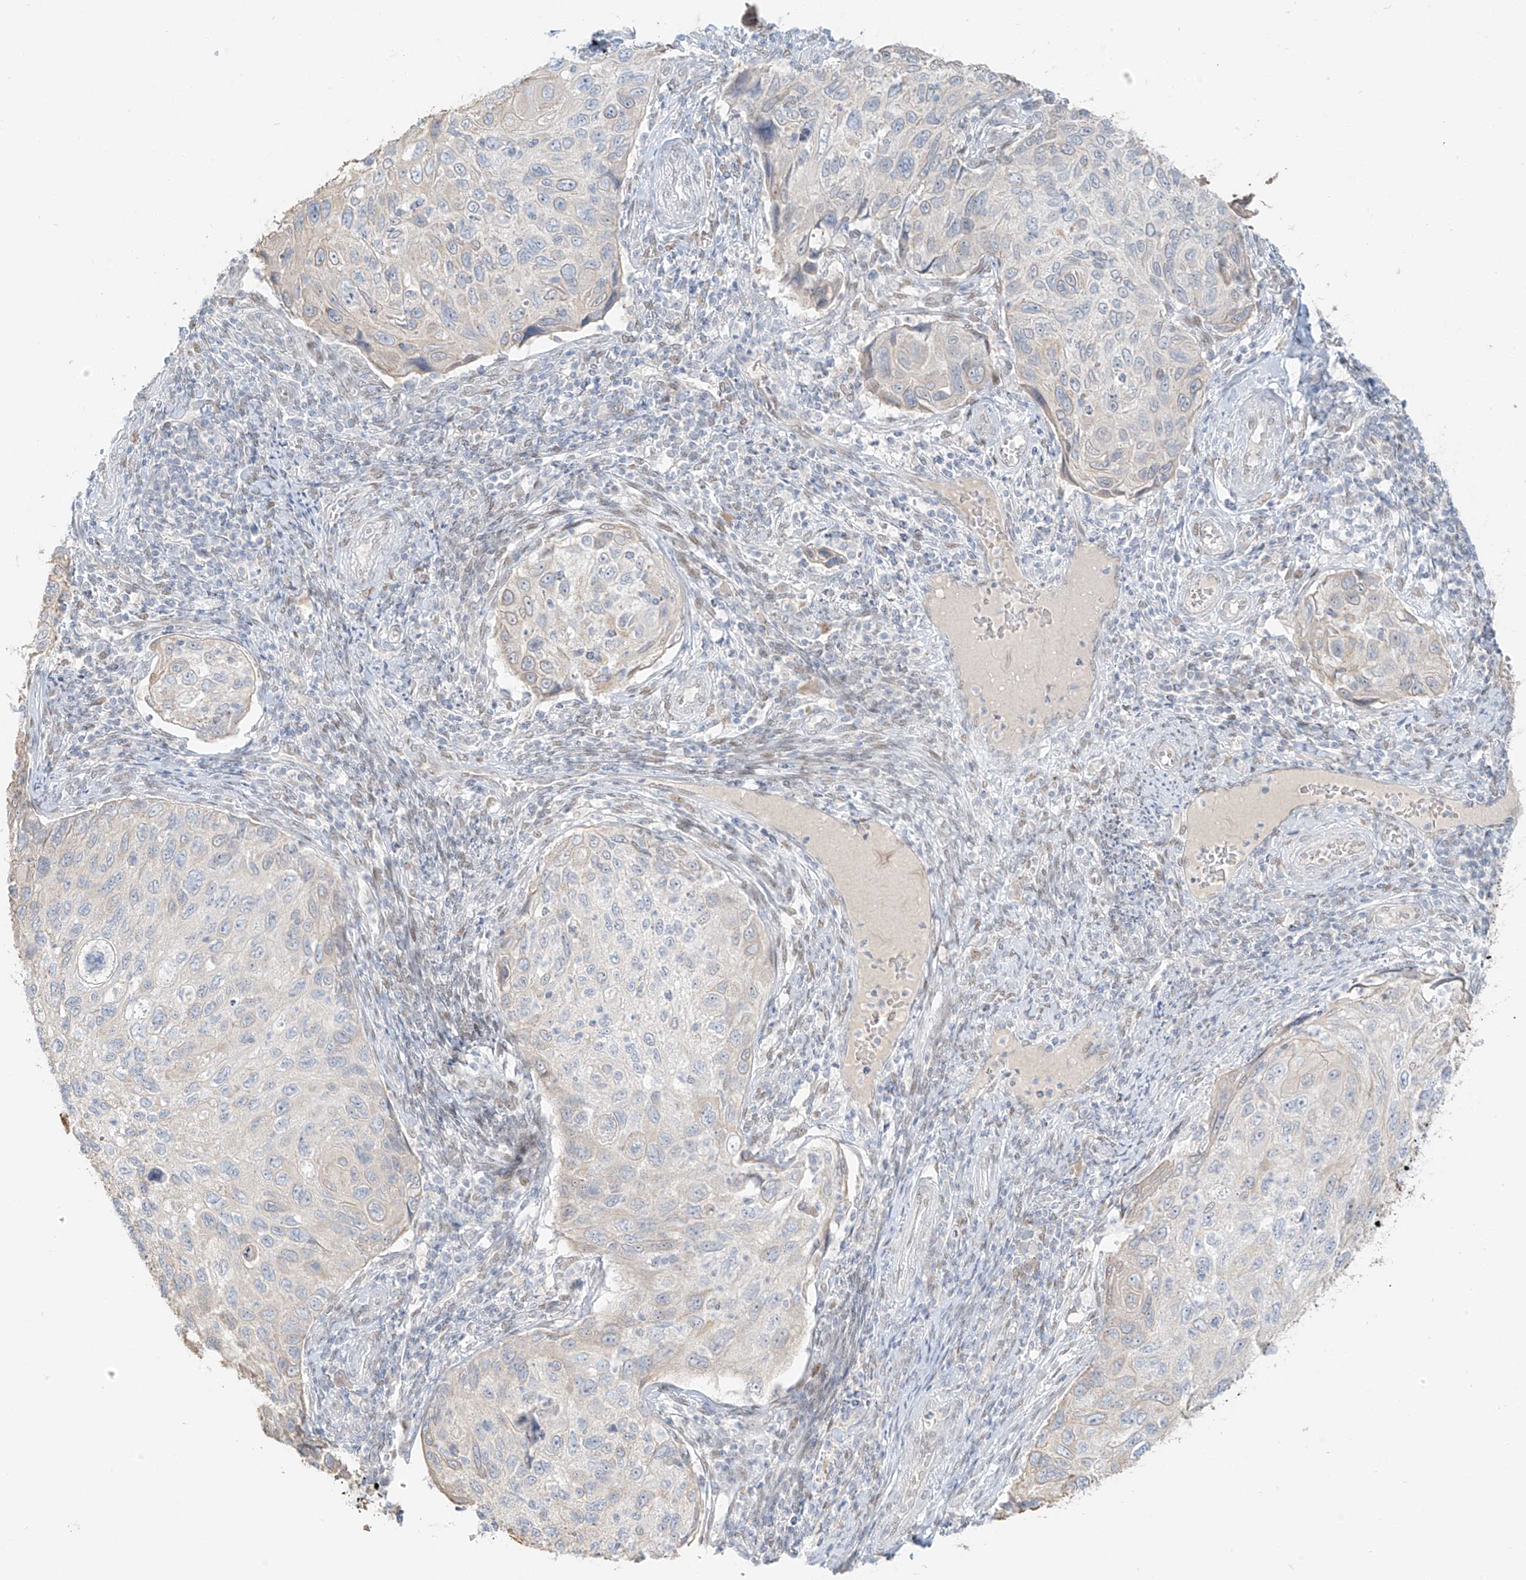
{"staining": {"intensity": "negative", "quantity": "none", "location": "none"}, "tissue": "cervical cancer", "cell_type": "Tumor cells", "image_type": "cancer", "snomed": [{"axis": "morphology", "description": "Squamous cell carcinoma, NOS"}, {"axis": "topography", "description": "Cervix"}], "caption": "Immunohistochemical staining of human cervical squamous cell carcinoma shows no significant positivity in tumor cells.", "gene": "ZNF774", "patient": {"sex": "female", "age": 70}}